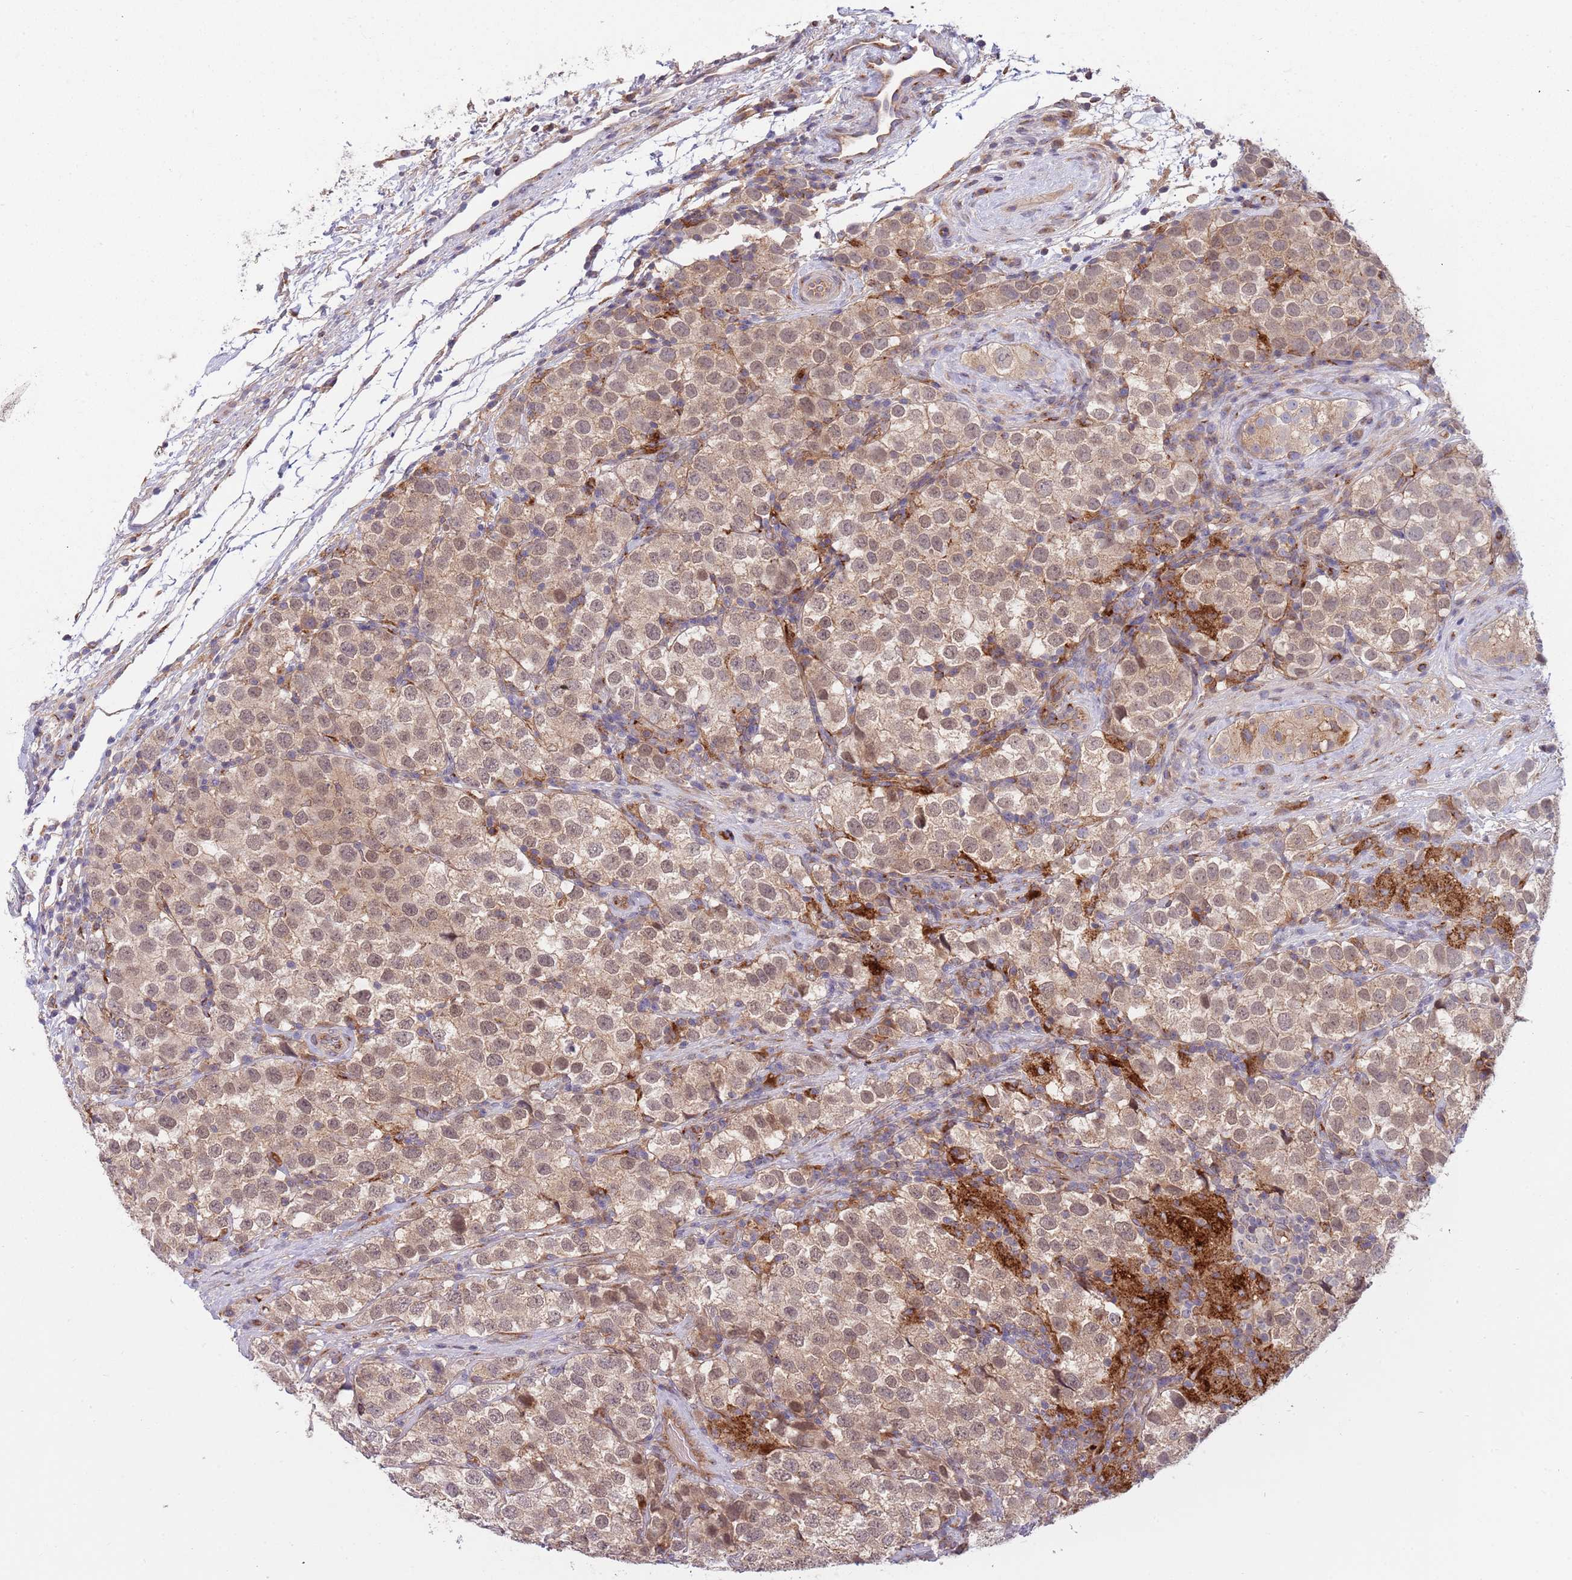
{"staining": {"intensity": "weak", "quantity": ">75%", "location": "cytoplasmic/membranous,nuclear"}, "tissue": "testis cancer", "cell_type": "Tumor cells", "image_type": "cancer", "snomed": [{"axis": "morphology", "description": "Seminoma, NOS"}, {"axis": "topography", "description": "Testis"}], "caption": "Human seminoma (testis) stained for a protein (brown) demonstrates weak cytoplasmic/membranous and nuclear positive expression in approximately >75% of tumor cells.", "gene": "BTBD7", "patient": {"sex": "male", "age": 34}}